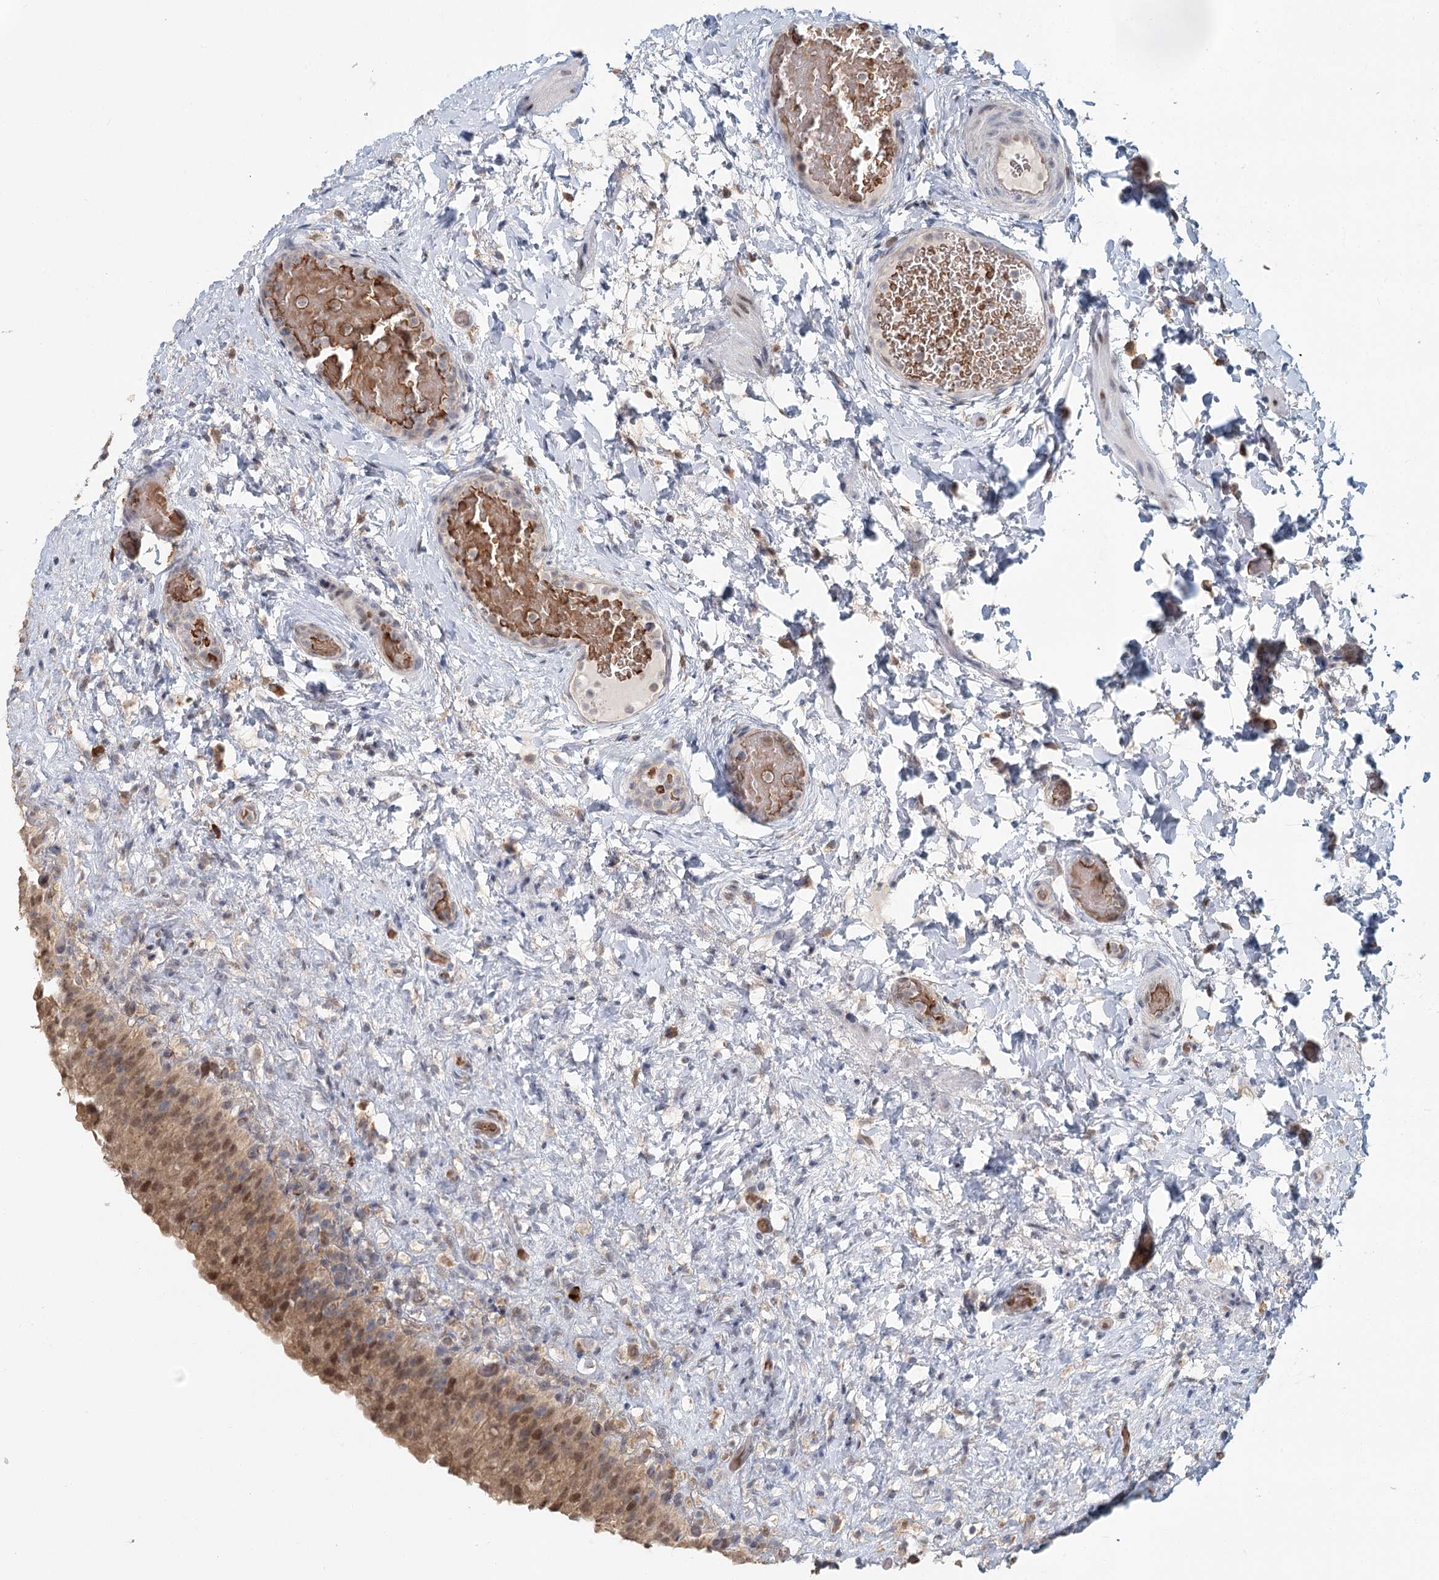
{"staining": {"intensity": "moderate", "quantity": ">75%", "location": "cytoplasmic/membranous,nuclear"}, "tissue": "urinary bladder", "cell_type": "Urothelial cells", "image_type": "normal", "snomed": [{"axis": "morphology", "description": "Normal tissue, NOS"}, {"axis": "topography", "description": "Urinary bladder"}], "caption": "IHC of benign urinary bladder demonstrates medium levels of moderate cytoplasmic/membranous,nuclear expression in approximately >75% of urothelial cells.", "gene": "ADK", "patient": {"sex": "female", "age": 27}}